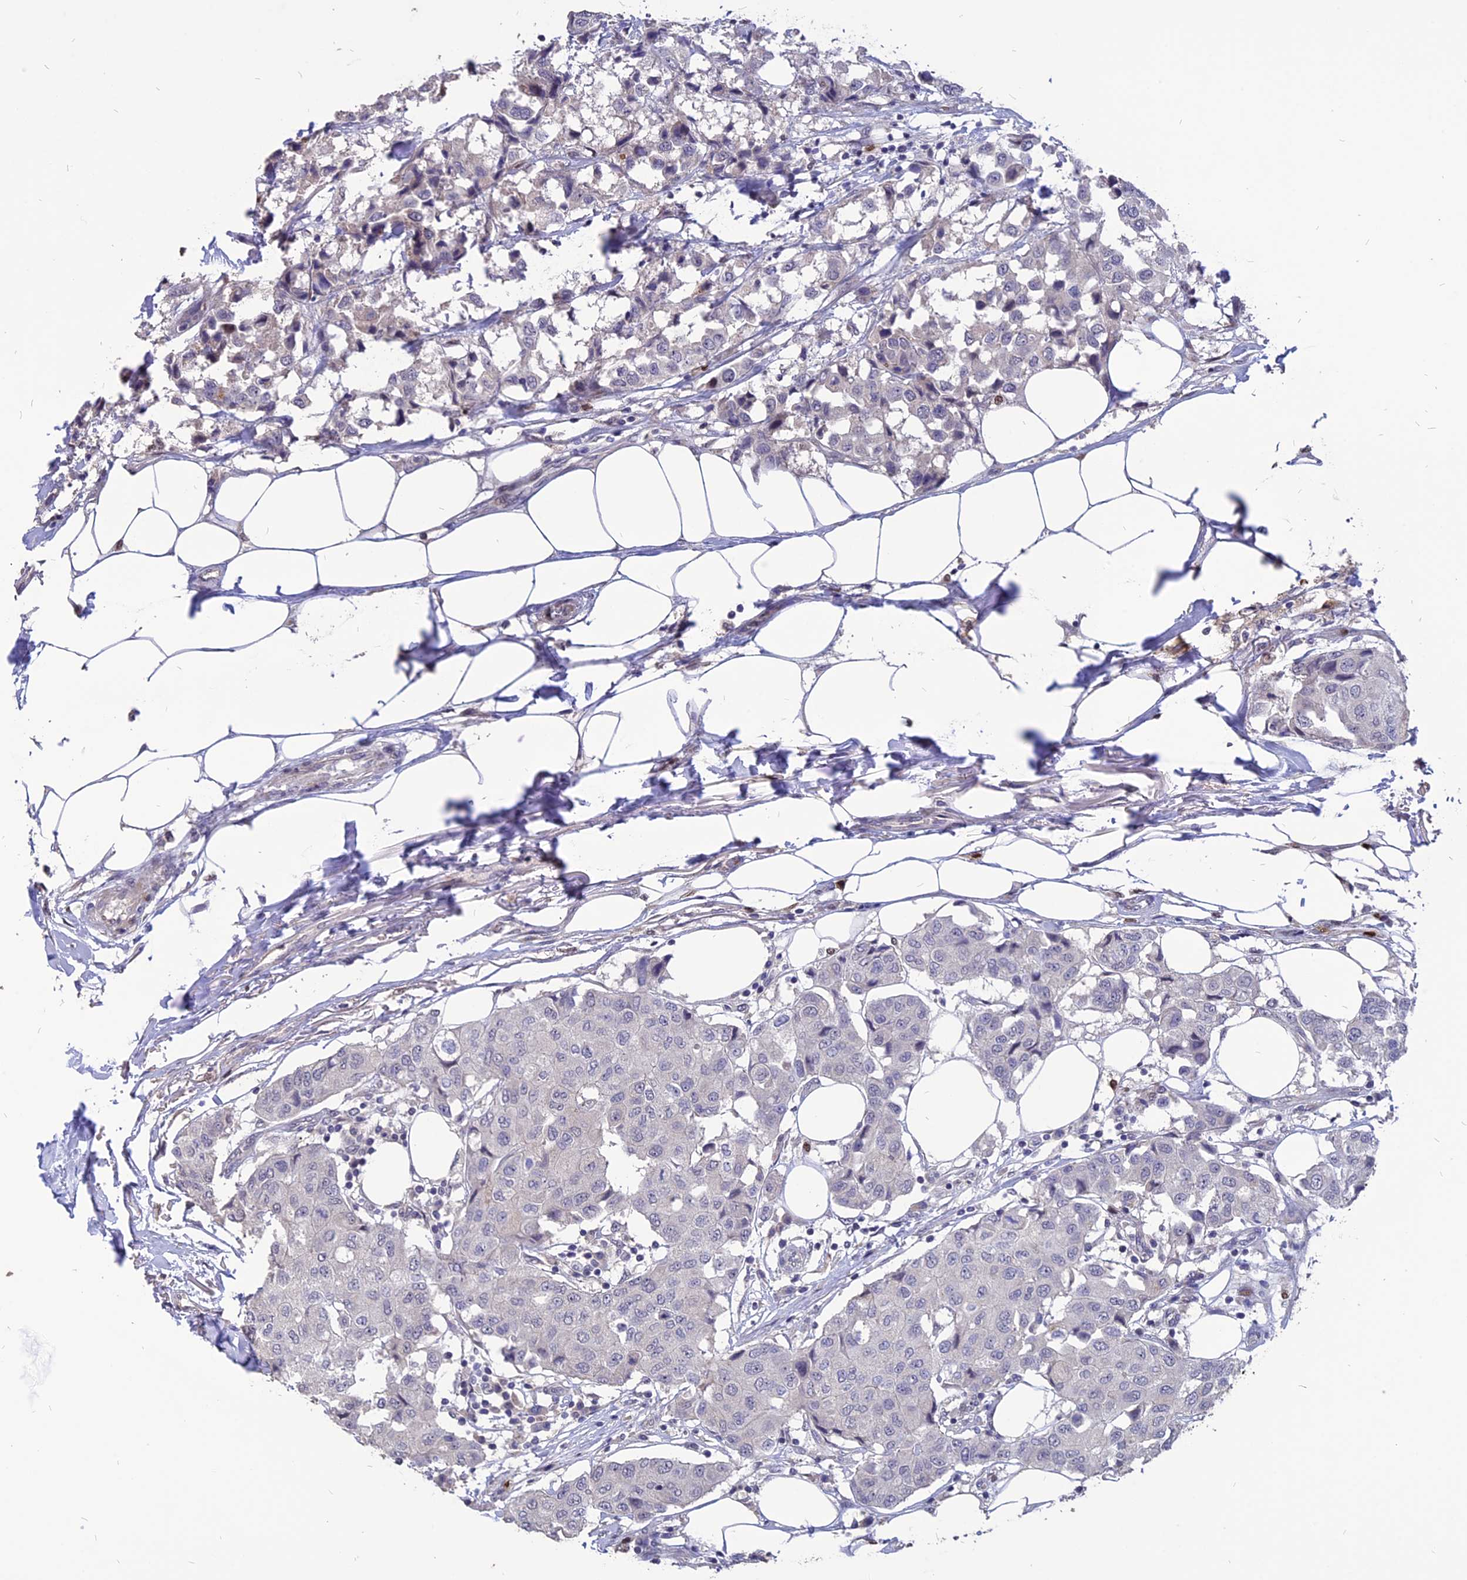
{"staining": {"intensity": "negative", "quantity": "none", "location": "none"}, "tissue": "breast cancer", "cell_type": "Tumor cells", "image_type": "cancer", "snomed": [{"axis": "morphology", "description": "Duct carcinoma"}, {"axis": "topography", "description": "Breast"}], "caption": "Immunohistochemical staining of human breast cancer demonstrates no significant positivity in tumor cells.", "gene": "TMEM263", "patient": {"sex": "female", "age": 80}}